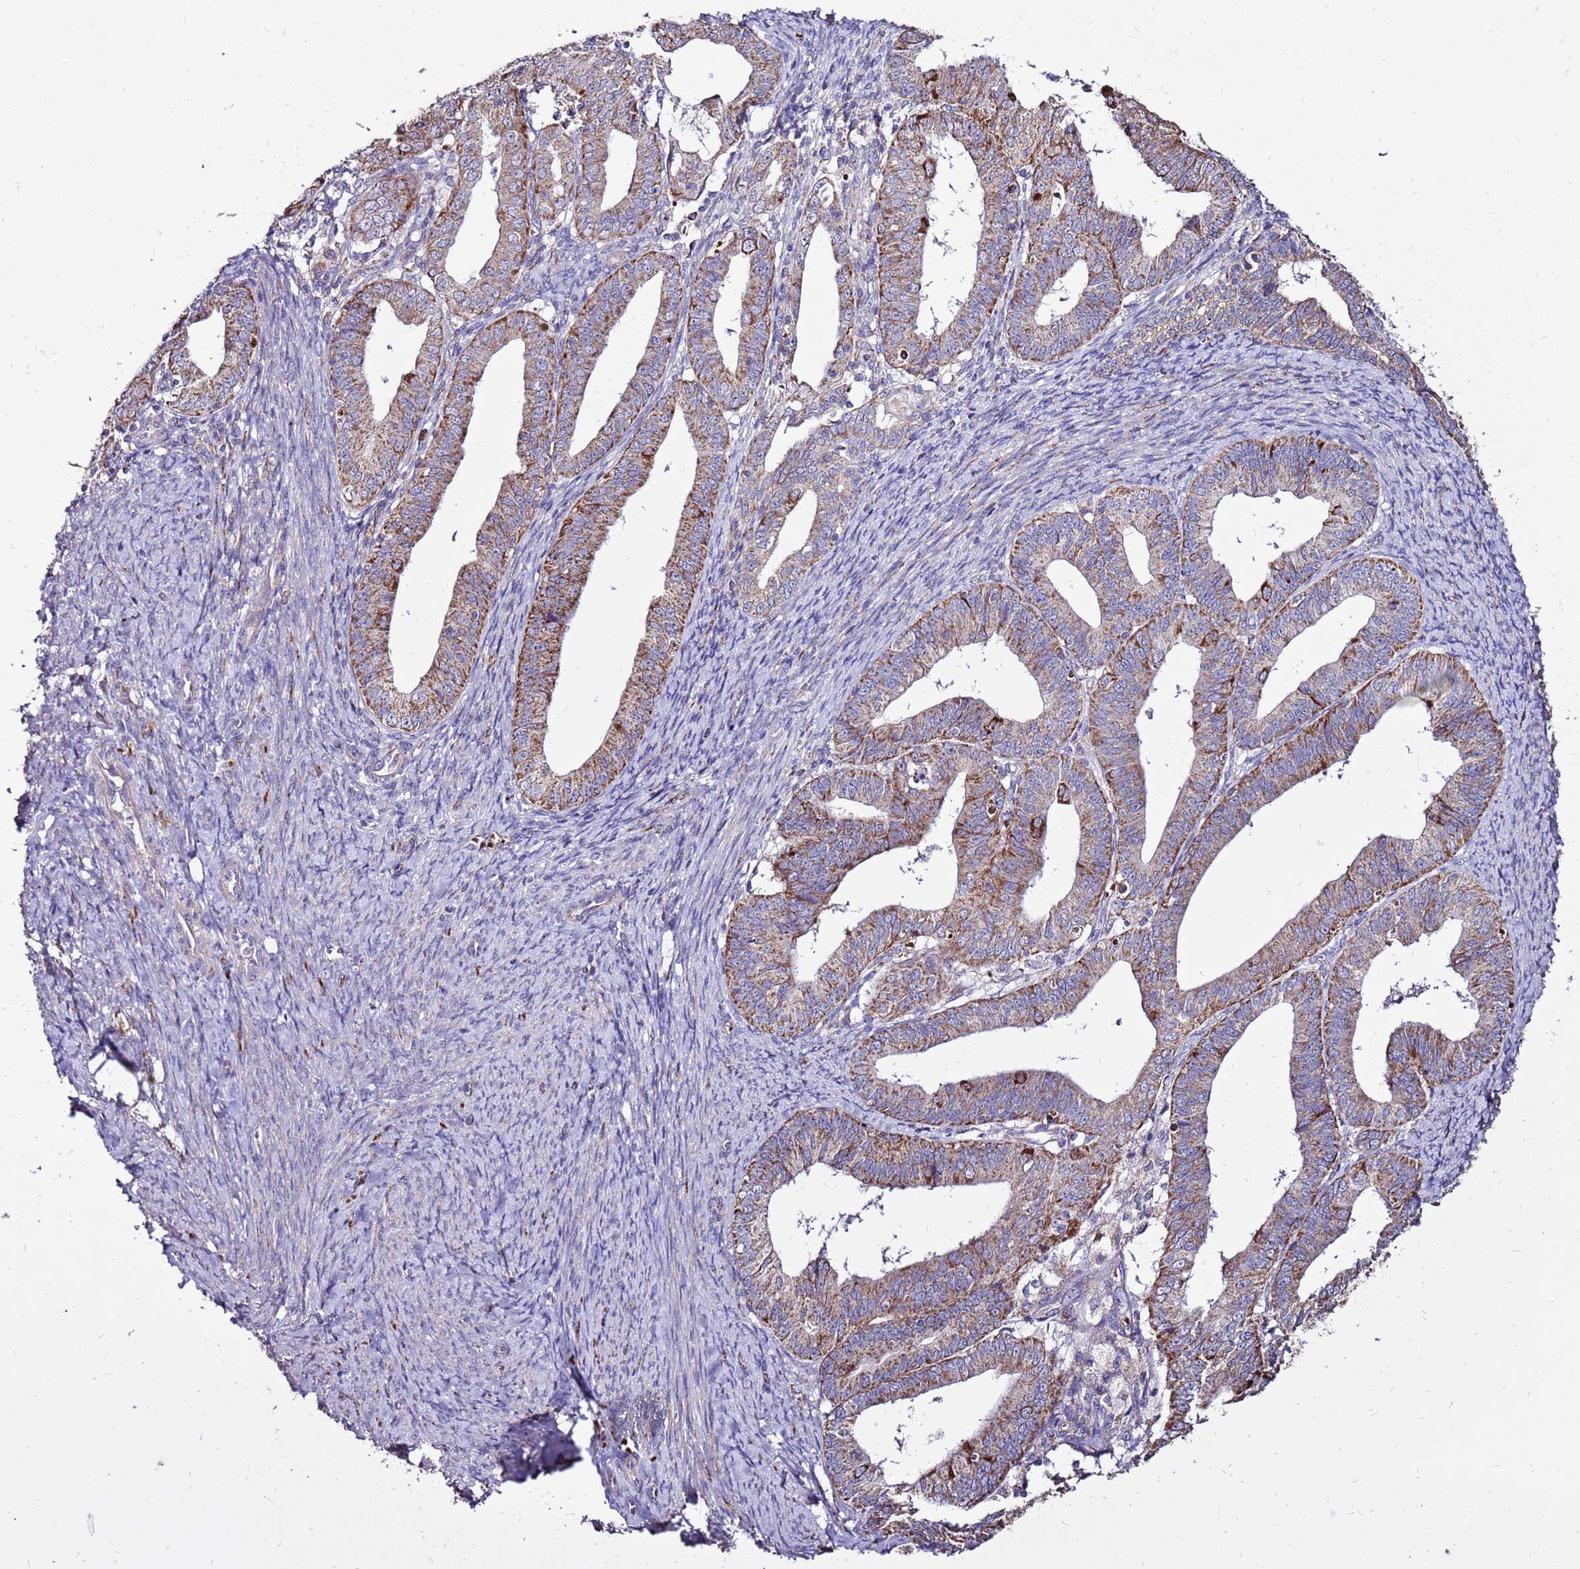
{"staining": {"intensity": "moderate", "quantity": ">75%", "location": "cytoplasmic/membranous"}, "tissue": "endometrial cancer", "cell_type": "Tumor cells", "image_type": "cancer", "snomed": [{"axis": "morphology", "description": "Adenocarcinoma, NOS"}, {"axis": "topography", "description": "Endometrium"}], "caption": "IHC of human endometrial adenocarcinoma shows medium levels of moderate cytoplasmic/membranous staining in about >75% of tumor cells. The protein is stained brown, and the nuclei are stained in blue (DAB IHC with brightfield microscopy, high magnification).", "gene": "SPSB3", "patient": {"sex": "female", "age": 56}}